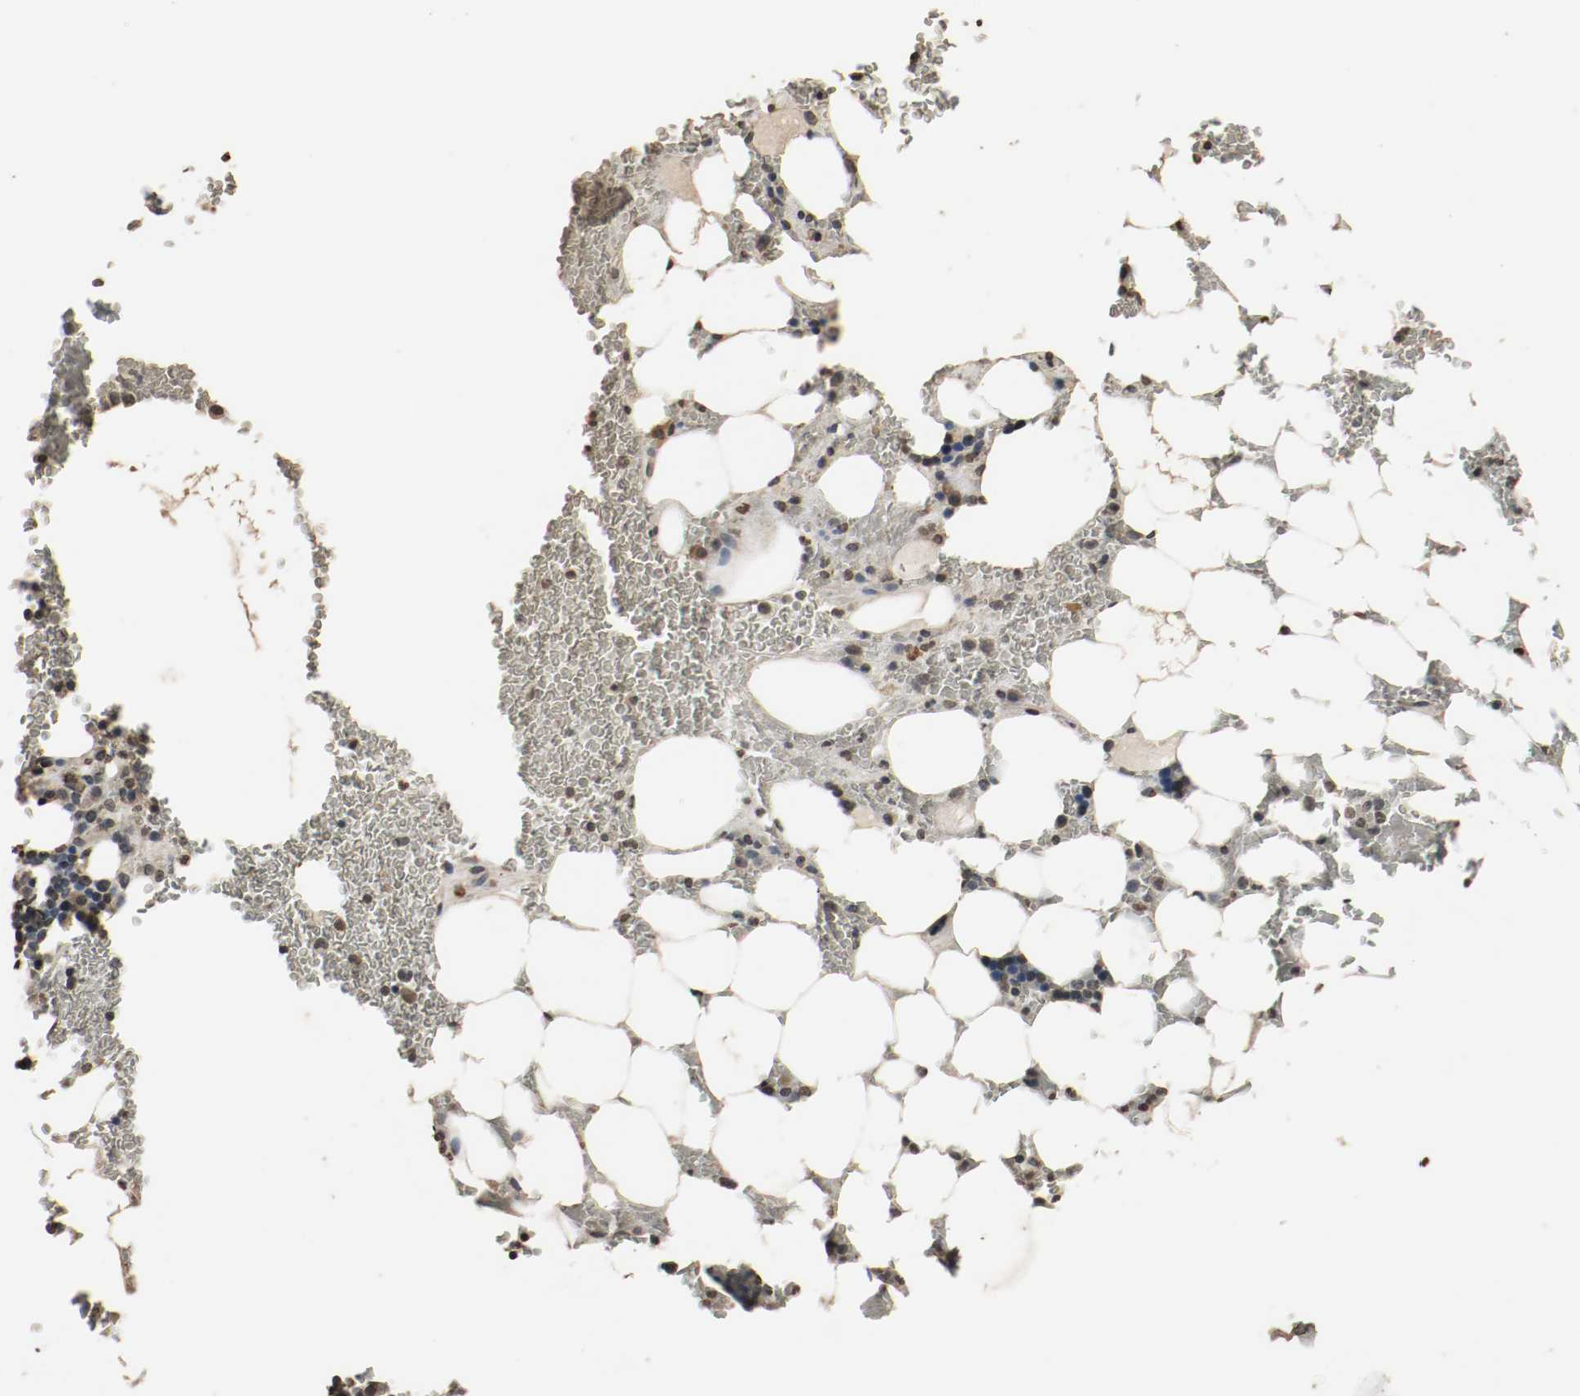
{"staining": {"intensity": "weak", "quantity": "<25%", "location": "cytoplasmic/membranous"}, "tissue": "bone marrow", "cell_type": "Hematopoietic cells", "image_type": "normal", "snomed": [{"axis": "morphology", "description": "Normal tissue, NOS"}, {"axis": "topography", "description": "Bone marrow"}], "caption": "This is an immunohistochemistry image of normal human bone marrow. There is no positivity in hematopoietic cells.", "gene": "RTN4", "patient": {"sex": "female", "age": 73}}